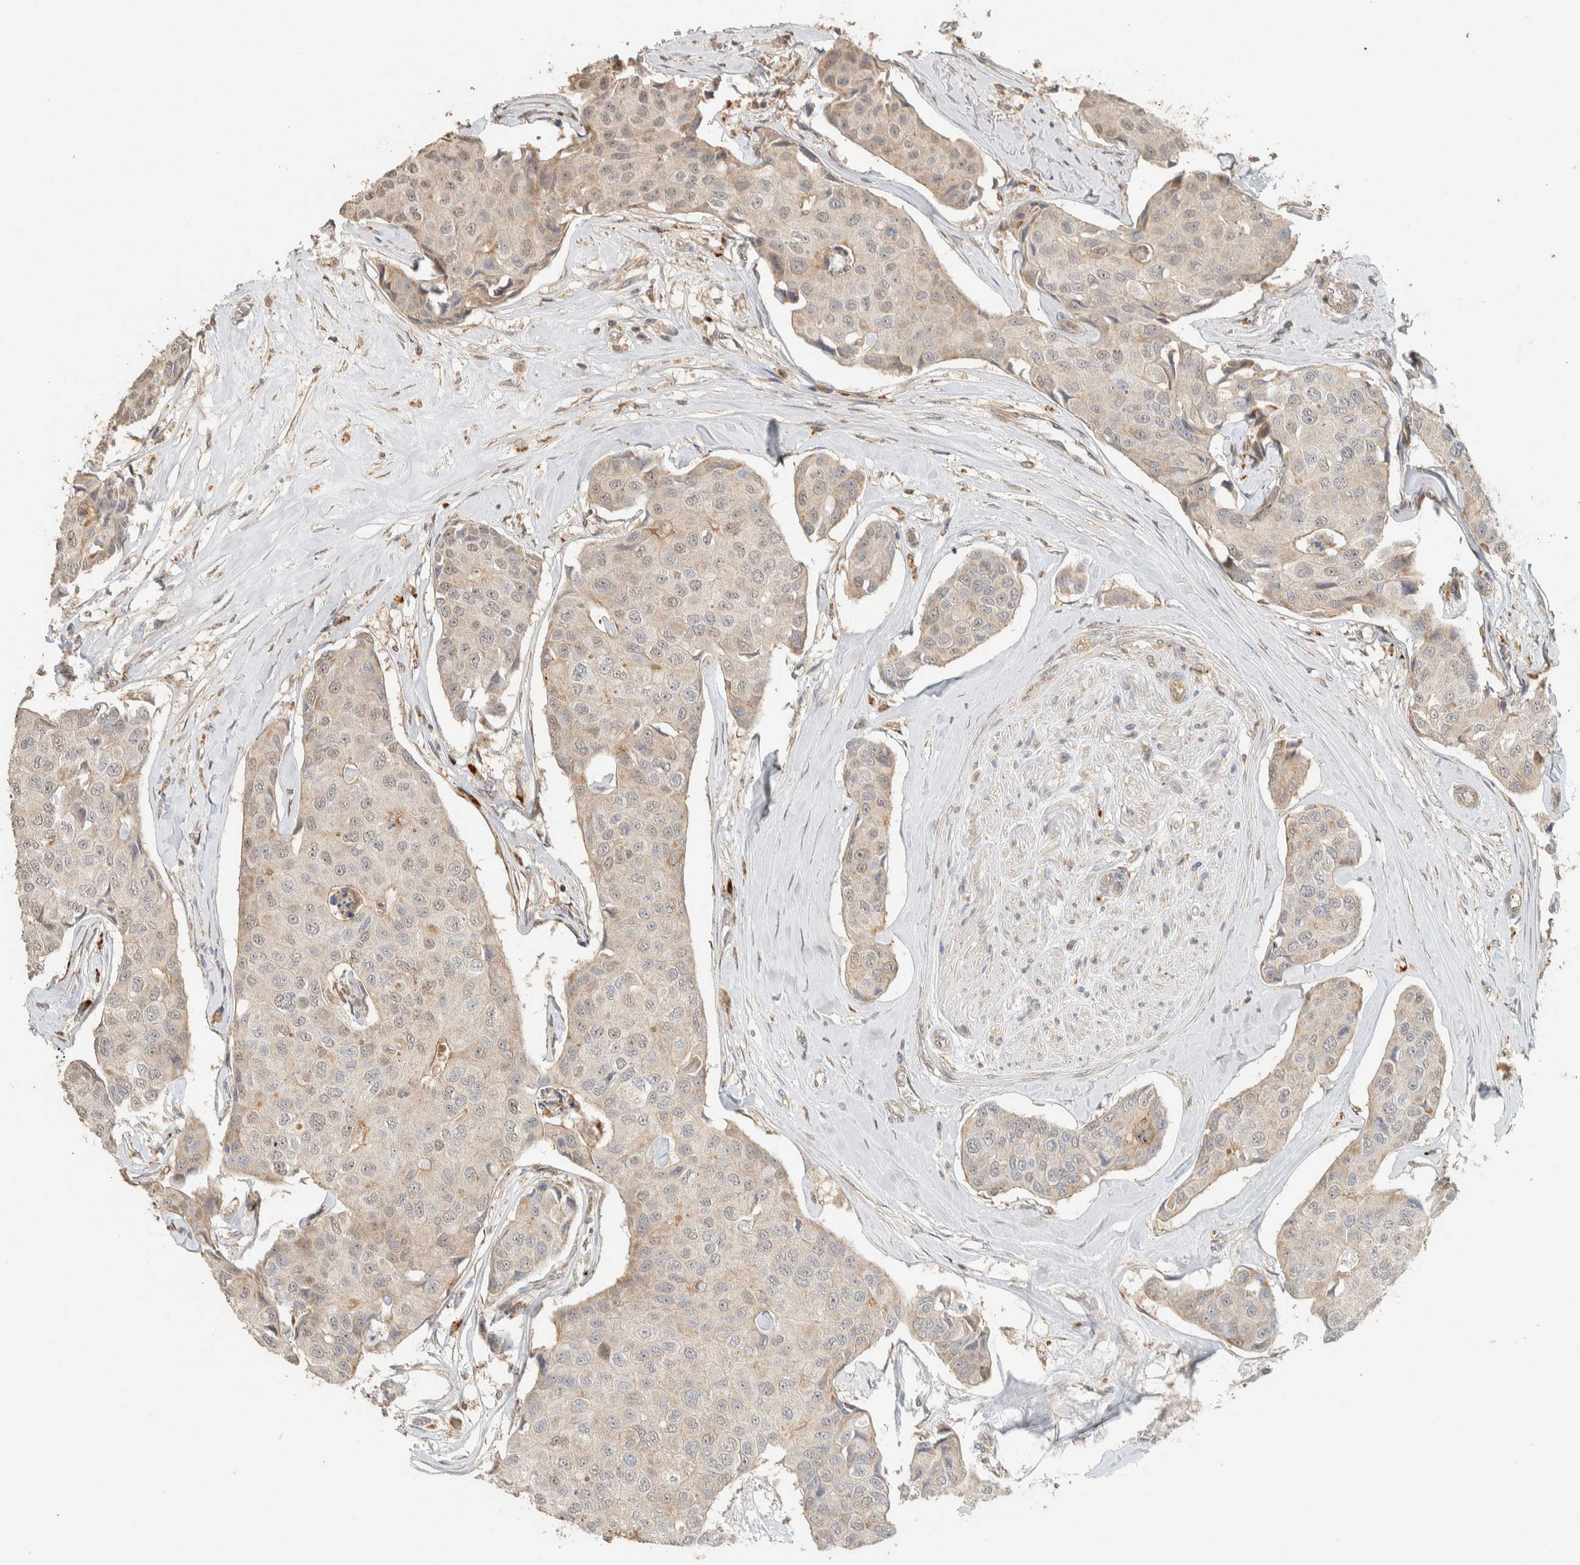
{"staining": {"intensity": "weak", "quantity": "<25%", "location": "cytoplasmic/membranous"}, "tissue": "breast cancer", "cell_type": "Tumor cells", "image_type": "cancer", "snomed": [{"axis": "morphology", "description": "Duct carcinoma"}, {"axis": "topography", "description": "Breast"}], "caption": "Immunohistochemistry of human breast infiltrating ductal carcinoma exhibits no staining in tumor cells.", "gene": "PDE7B", "patient": {"sex": "female", "age": 80}}